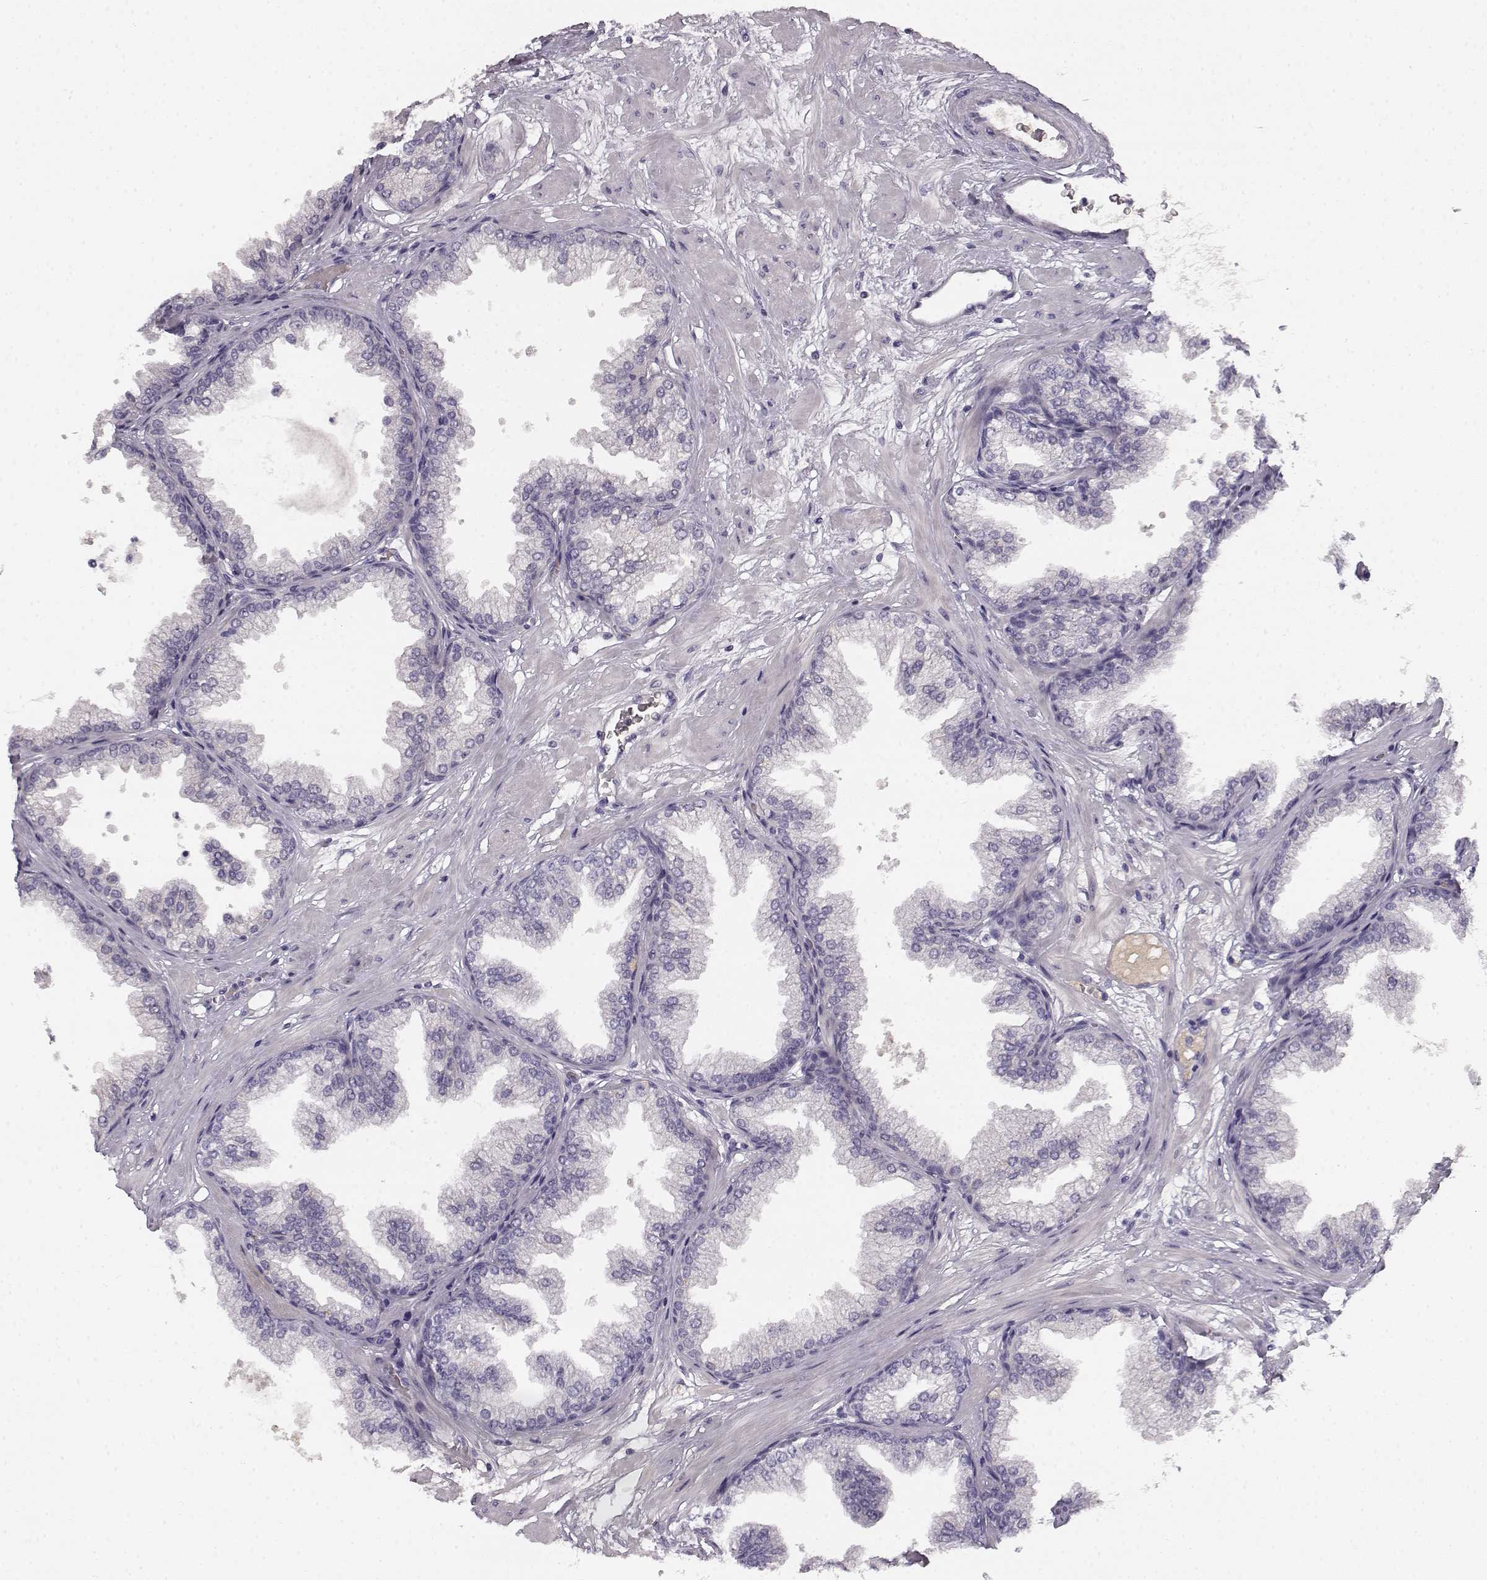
{"staining": {"intensity": "negative", "quantity": "none", "location": "none"}, "tissue": "prostate", "cell_type": "Glandular cells", "image_type": "normal", "snomed": [{"axis": "morphology", "description": "Normal tissue, NOS"}, {"axis": "topography", "description": "Prostate"}], "caption": "Immunohistochemistry photomicrograph of normal prostate: human prostate stained with DAB demonstrates no significant protein expression in glandular cells. (Brightfield microscopy of DAB (3,3'-diaminobenzidine) IHC at high magnification).", "gene": "KIAA0319", "patient": {"sex": "male", "age": 37}}